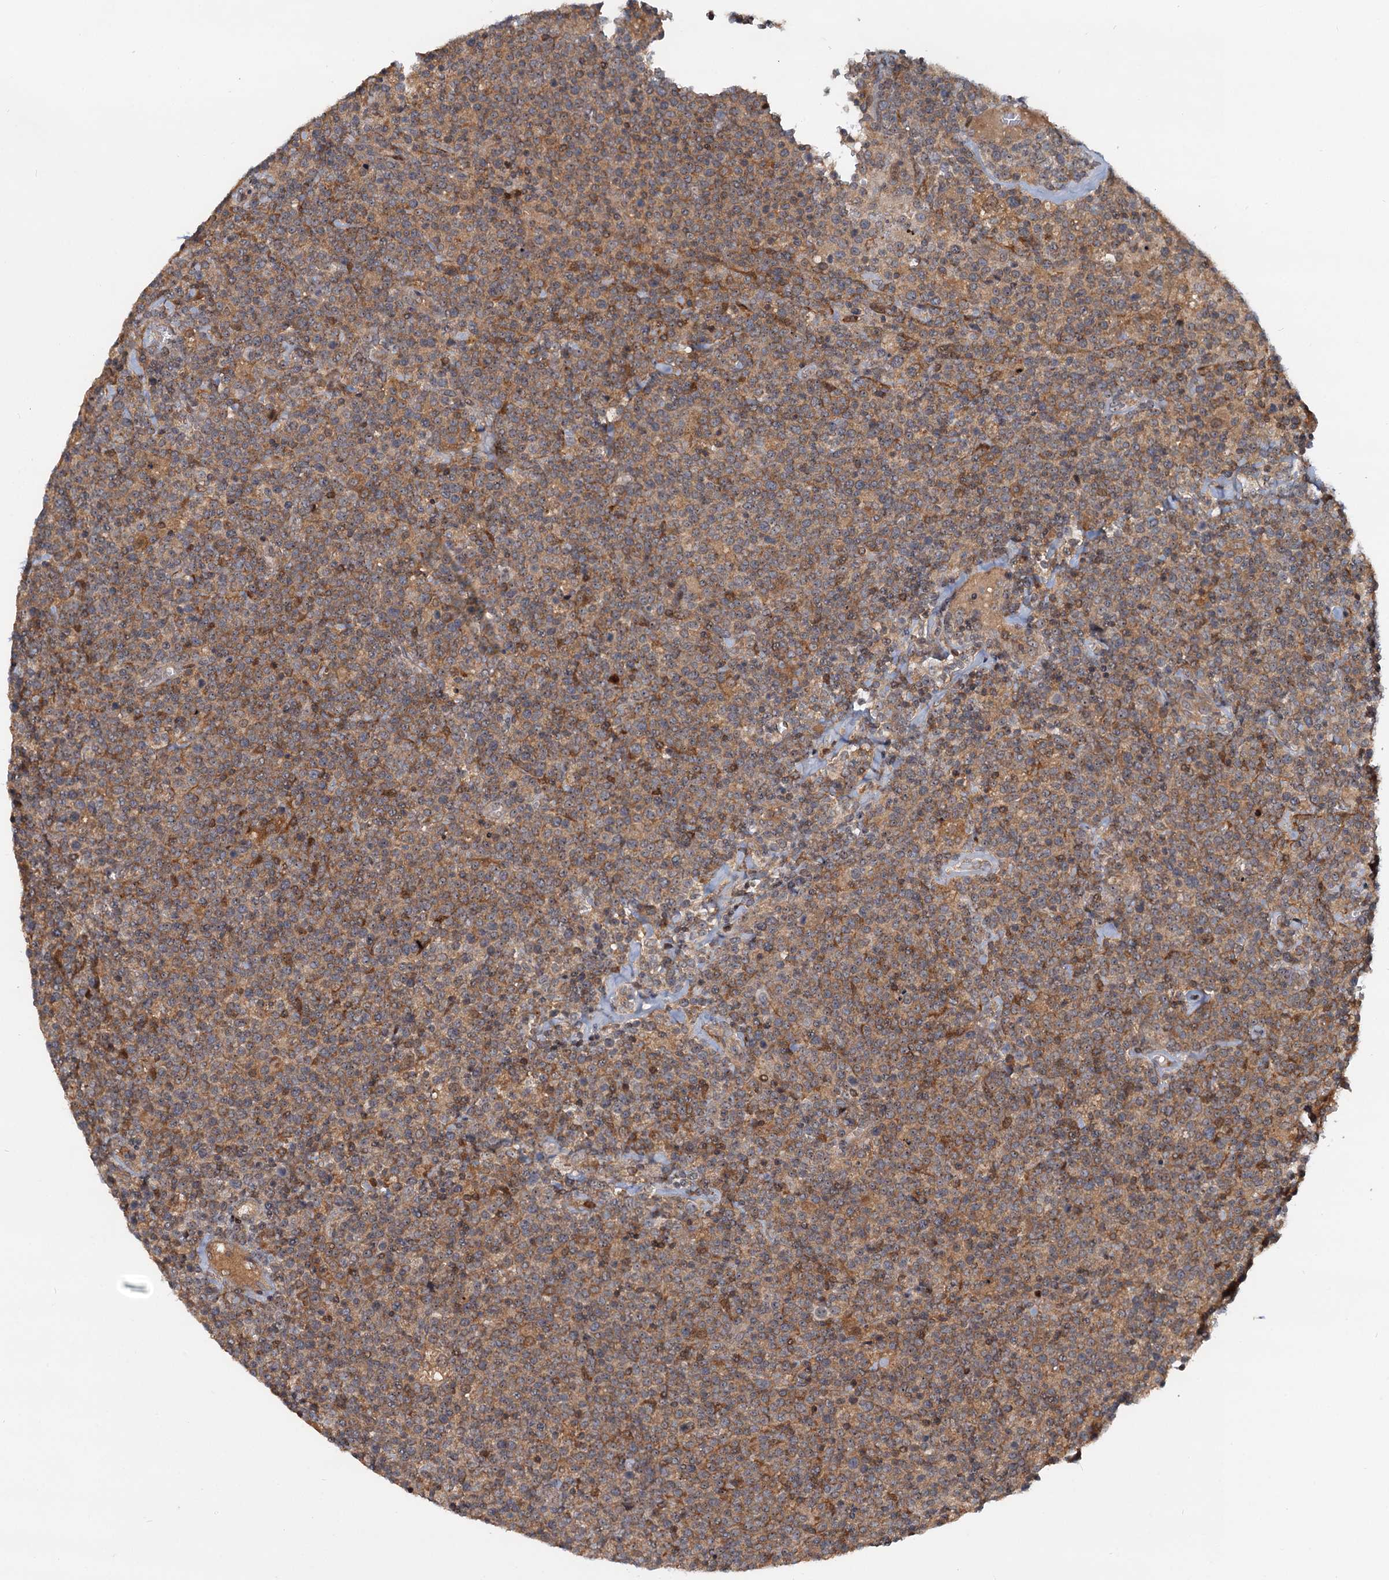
{"staining": {"intensity": "moderate", "quantity": ">75%", "location": "cytoplasmic/membranous"}, "tissue": "lymphoma", "cell_type": "Tumor cells", "image_type": "cancer", "snomed": [{"axis": "morphology", "description": "Malignant lymphoma, non-Hodgkin's type, High grade"}, {"axis": "topography", "description": "Lymph node"}], "caption": "A high-resolution micrograph shows immunohistochemistry (IHC) staining of lymphoma, which reveals moderate cytoplasmic/membranous expression in about >75% of tumor cells.", "gene": "TOLLIP", "patient": {"sex": "male", "age": 61}}